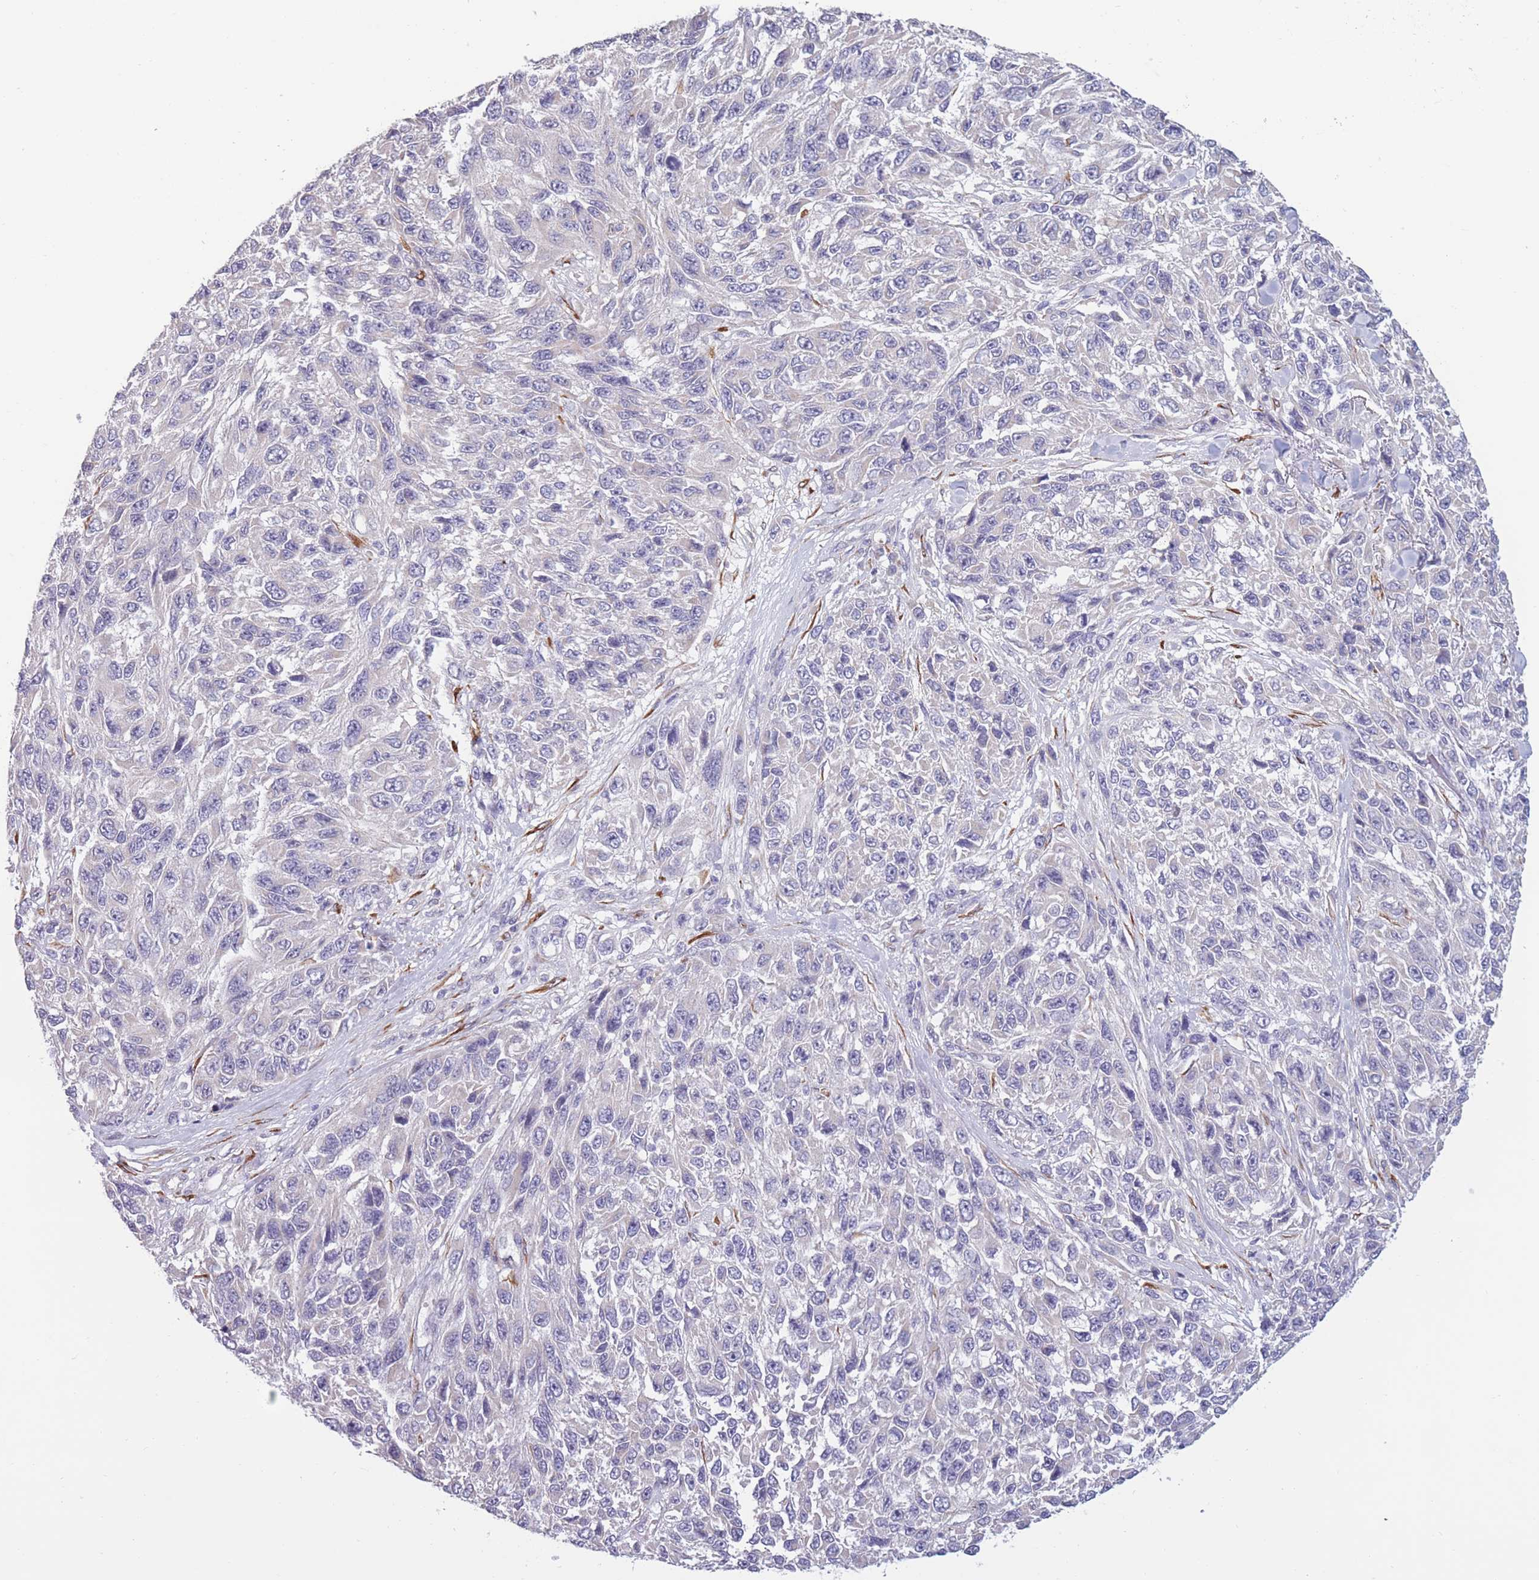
{"staining": {"intensity": "negative", "quantity": "none", "location": "none"}, "tissue": "melanoma", "cell_type": "Tumor cells", "image_type": "cancer", "snomed": [{"axis": "morphology", "description": "Malignant melanoma, NOS"}, {"axis": "topography", "description": "Skin"}], "caption": "DAB immunohistochemical staining of human melanoma demonstrates no significant expression in tumor cells.", "gene": "CCNQ", "patient": {"sex": "female", "age": 96}}